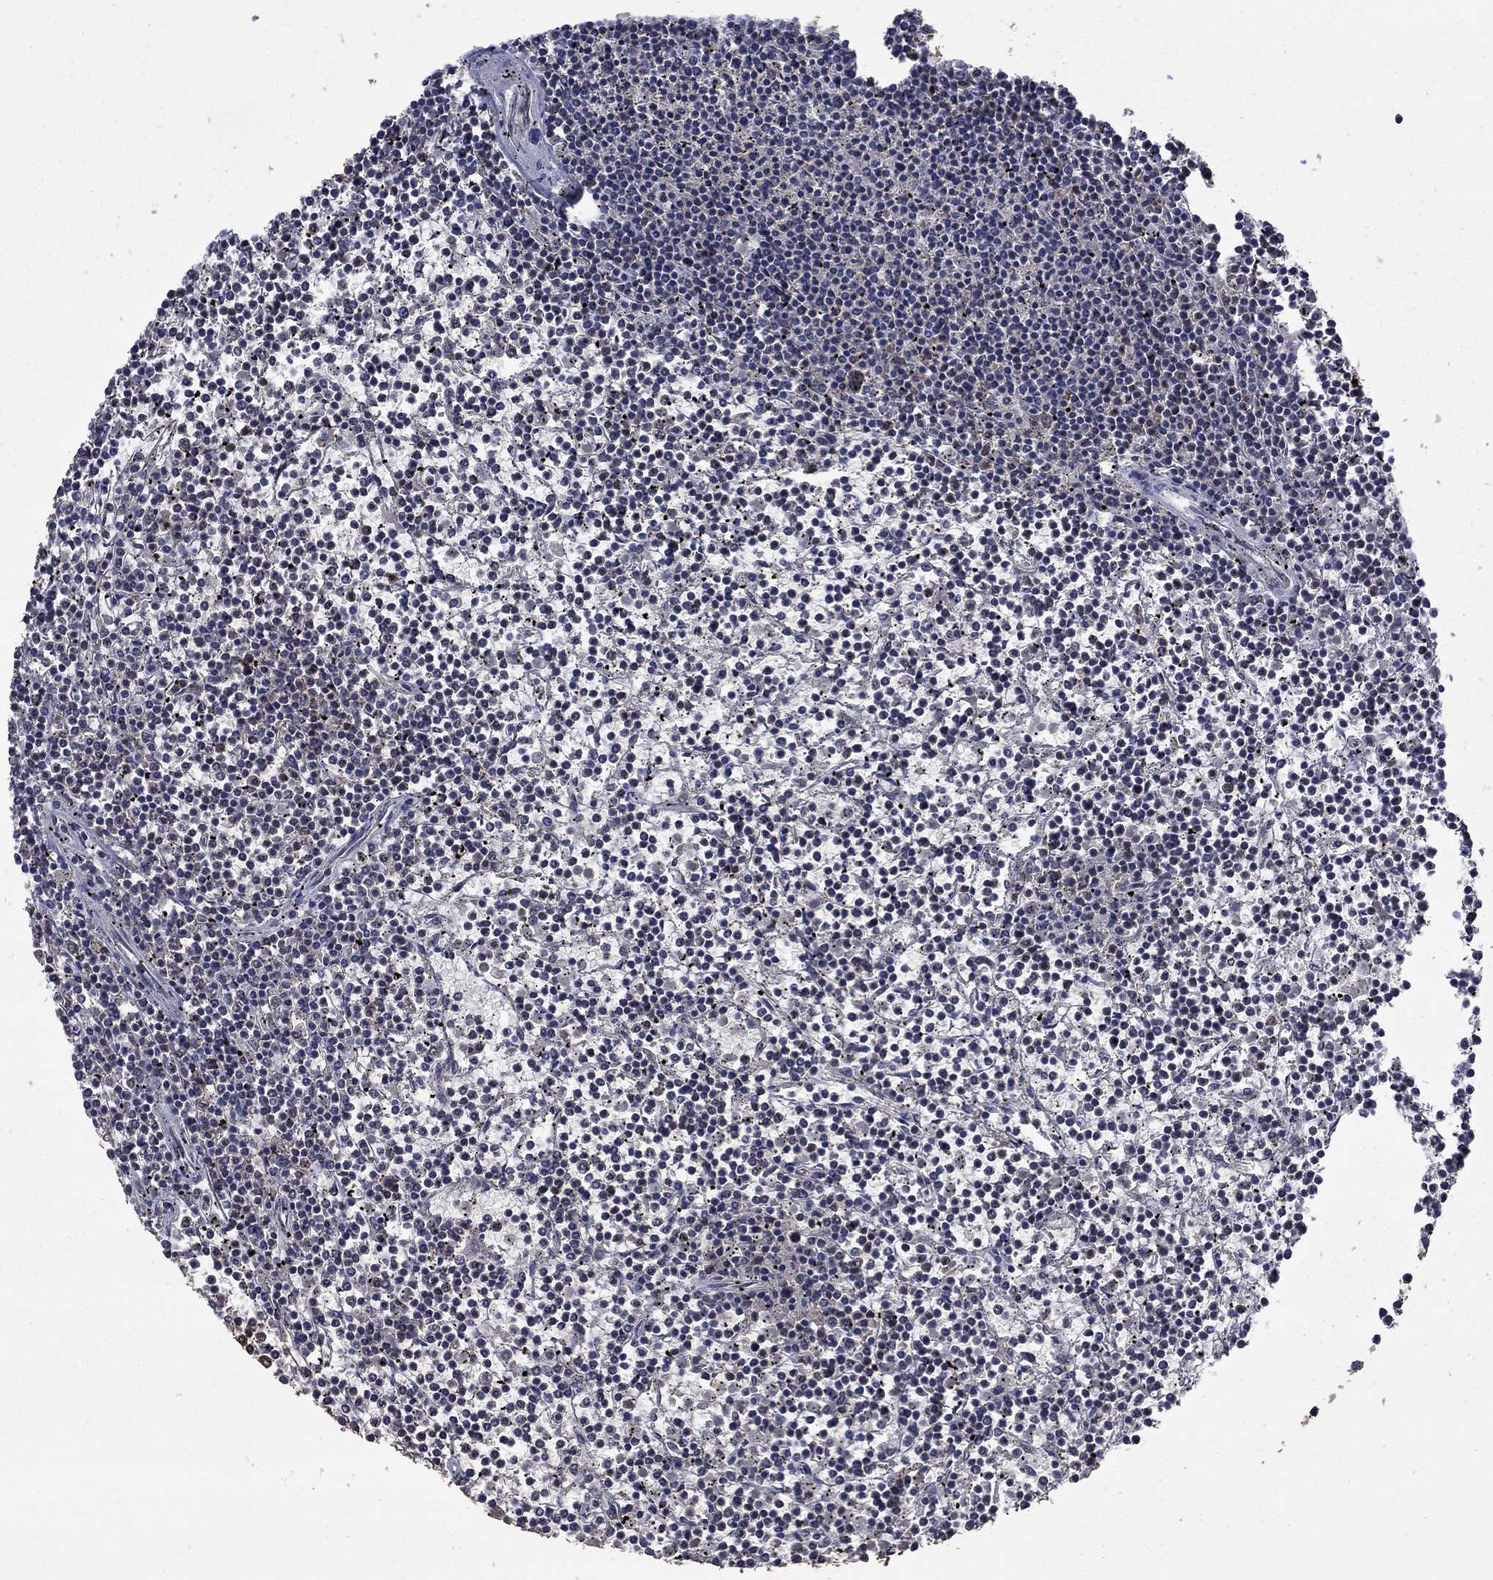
{"staining": {"intensity": "negative", "quantity": "none", "location": "none"}, "tissue": "lymphoma", "cell_type": "Tumor cells", "image_type": "cancer", "snomed": [{"axis": "morphology", "description": "Malignant lymphoma, non-Hodgkin's type, Low grade"}, {"axis": "topography", "description": "Spleen"}], "caption": "Image shows no significant protein expression in tumor cells of low-grade malignant lymphoma, non-Hodgkin's type.", "gene": "HSPA12A", "patient": {"sex": "female", "age": 19}}